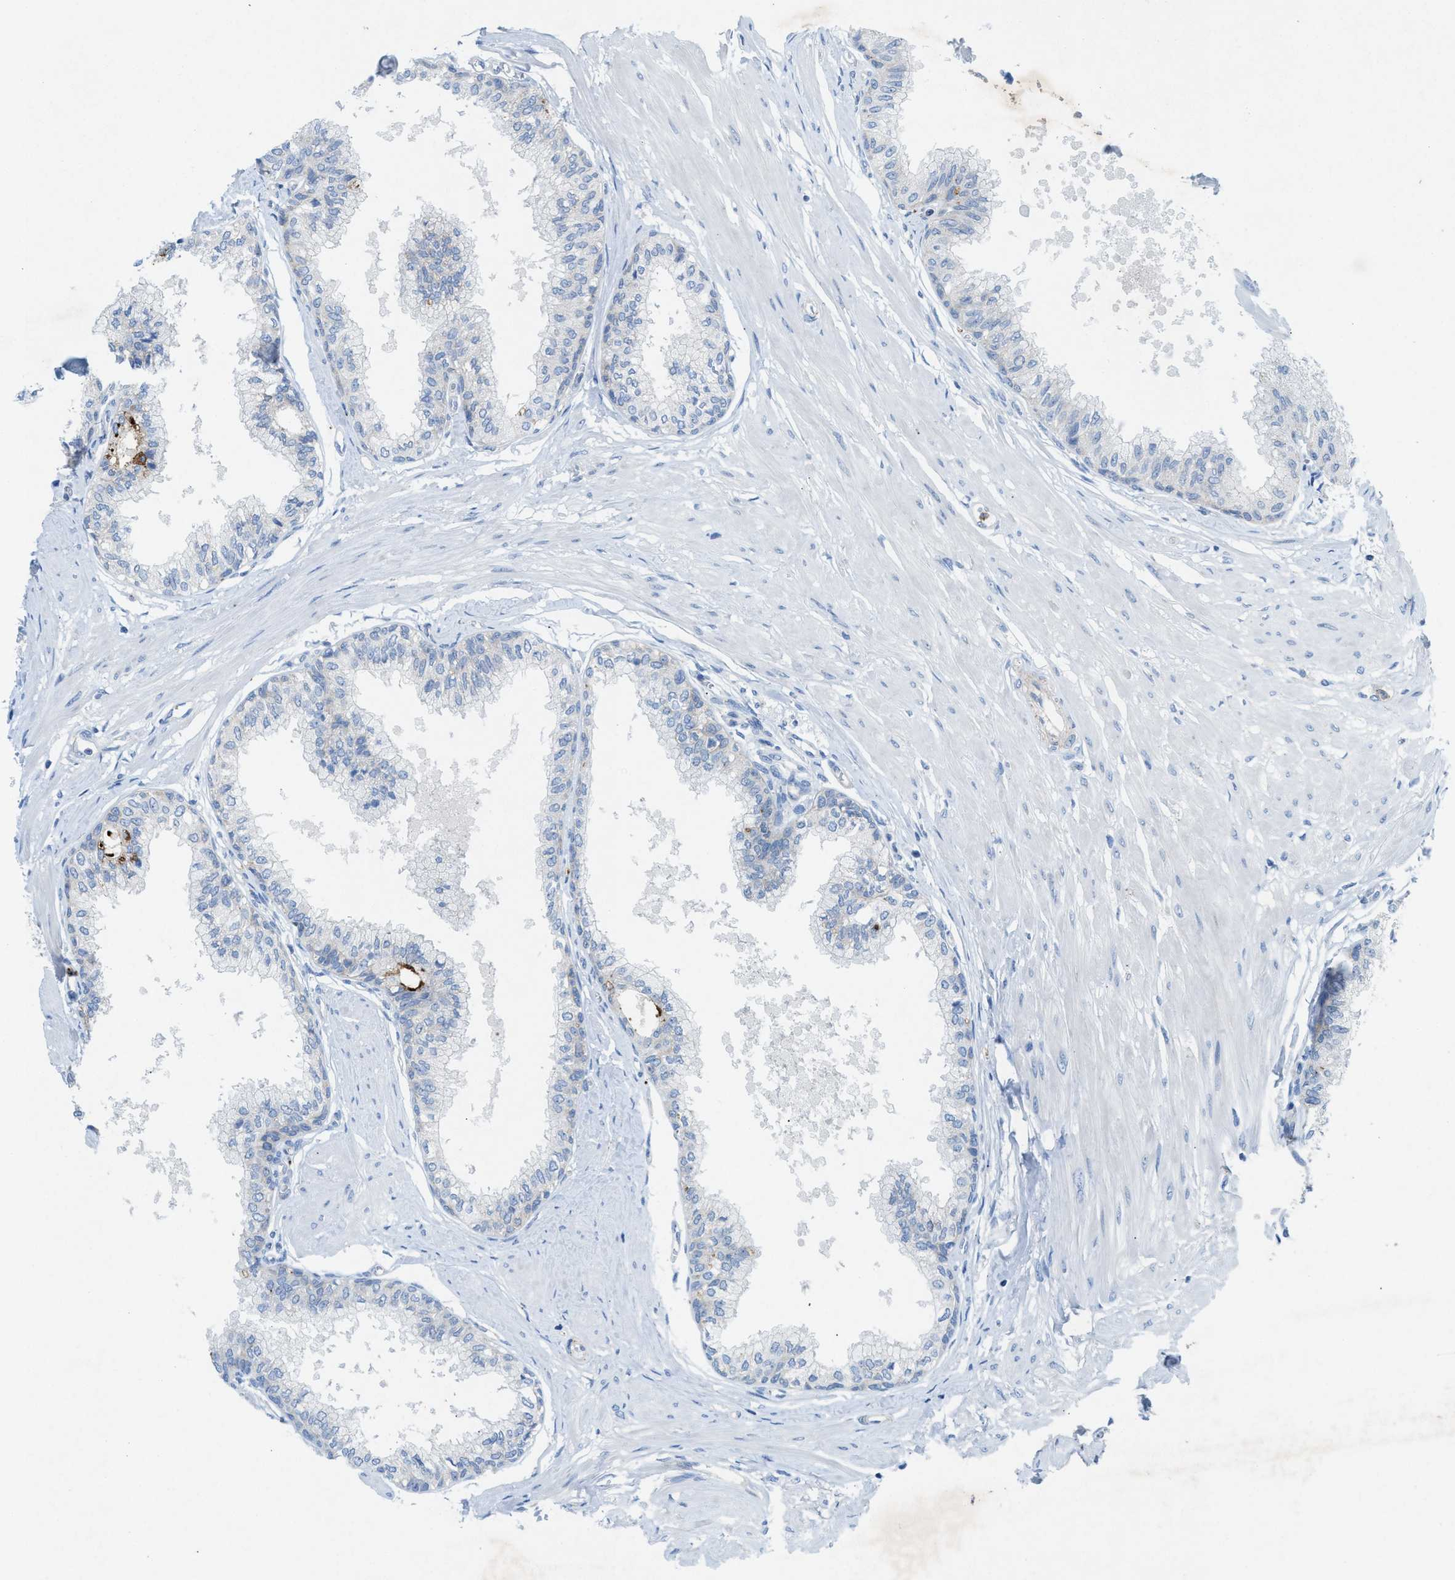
{"staining": {"intensity": "moderate", "quantity": "<25%", "location": "cytoplasmic/membranous"}, "tissue": "seminal vesicle", "cell_type": "Glandular cells", "image_type": "normal", "snomed": [{"axis": "morphology", "description": "Normal tissue, NOS"}, {"axis": "topography", "description": "Prostate"}, {"axis": "topography", "description": "Seminal veicle"}], "caption": "High-power microscopy captured an IHC micrograph of benign seminal vesicle, revealing moderate cytoplasmic/membranous staining in about <25% of glandular cells. Nuclei are stained in blue.", "gene": "CKLF", "patient": {"sex": "male", "age": 60}}